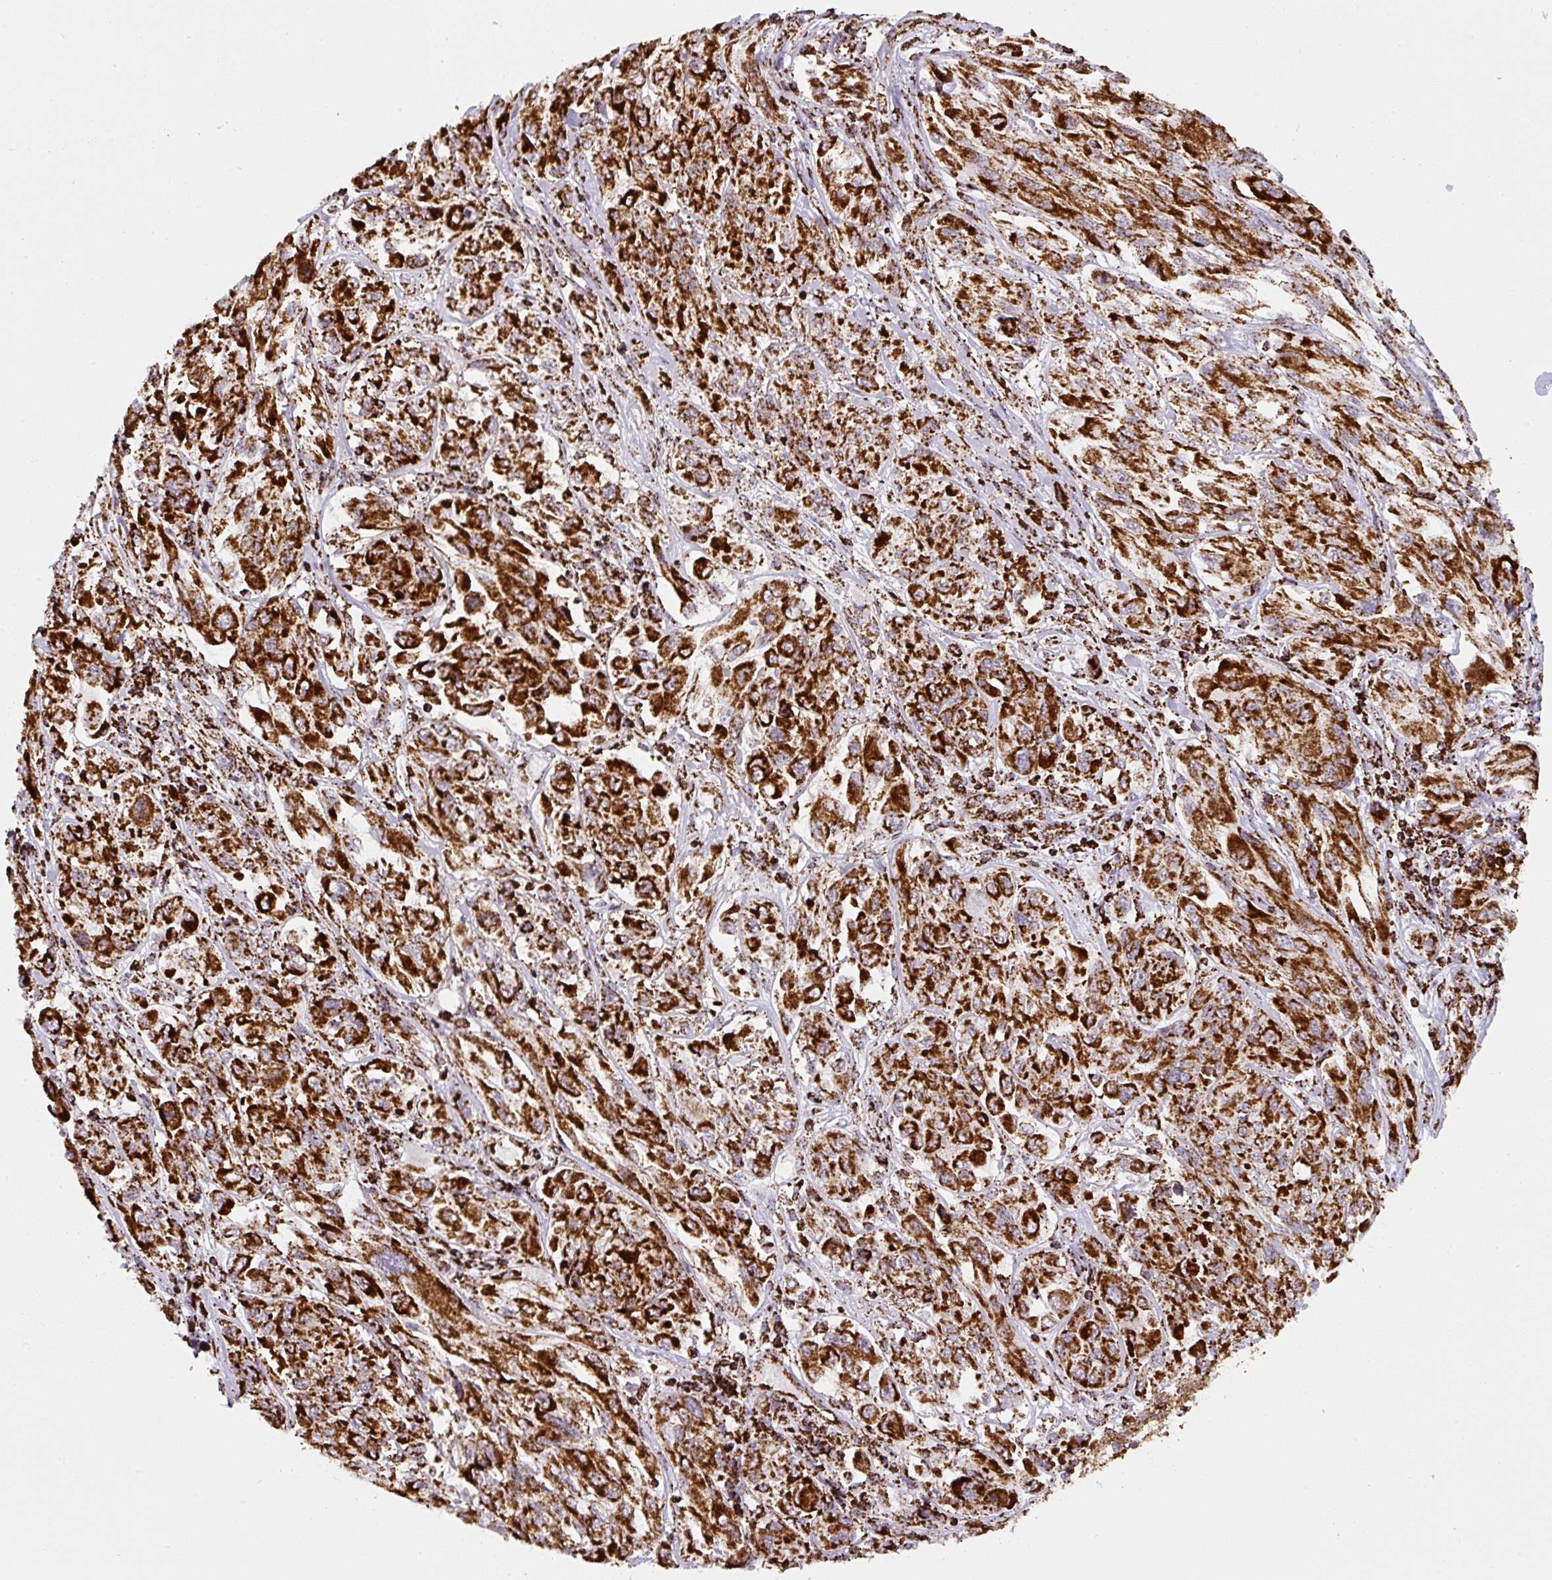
{"staining": {"intensity": "strong", "quantity": ">75%", "location": "cytoplasmic/membranous"}, "tissue": "melanoma", "cell_type": "Tumor cells", "image_type": "cancer", "snomed": [{"axis": "morphology", "description": "Malignant melanoma, NOS"}, {"axis": "topography", "description": "Skin"}], "caption": "Malignant melanoma tissue displays strong cytoplasmic/membranous expression in about >75% of tumor cells, visualized by immunohistochemistry. (DAB = brown stain, brightfield microscopy at high magnification).", "gene": "ATP5F1A", "patient": {"sex": "female", "age": 91}}